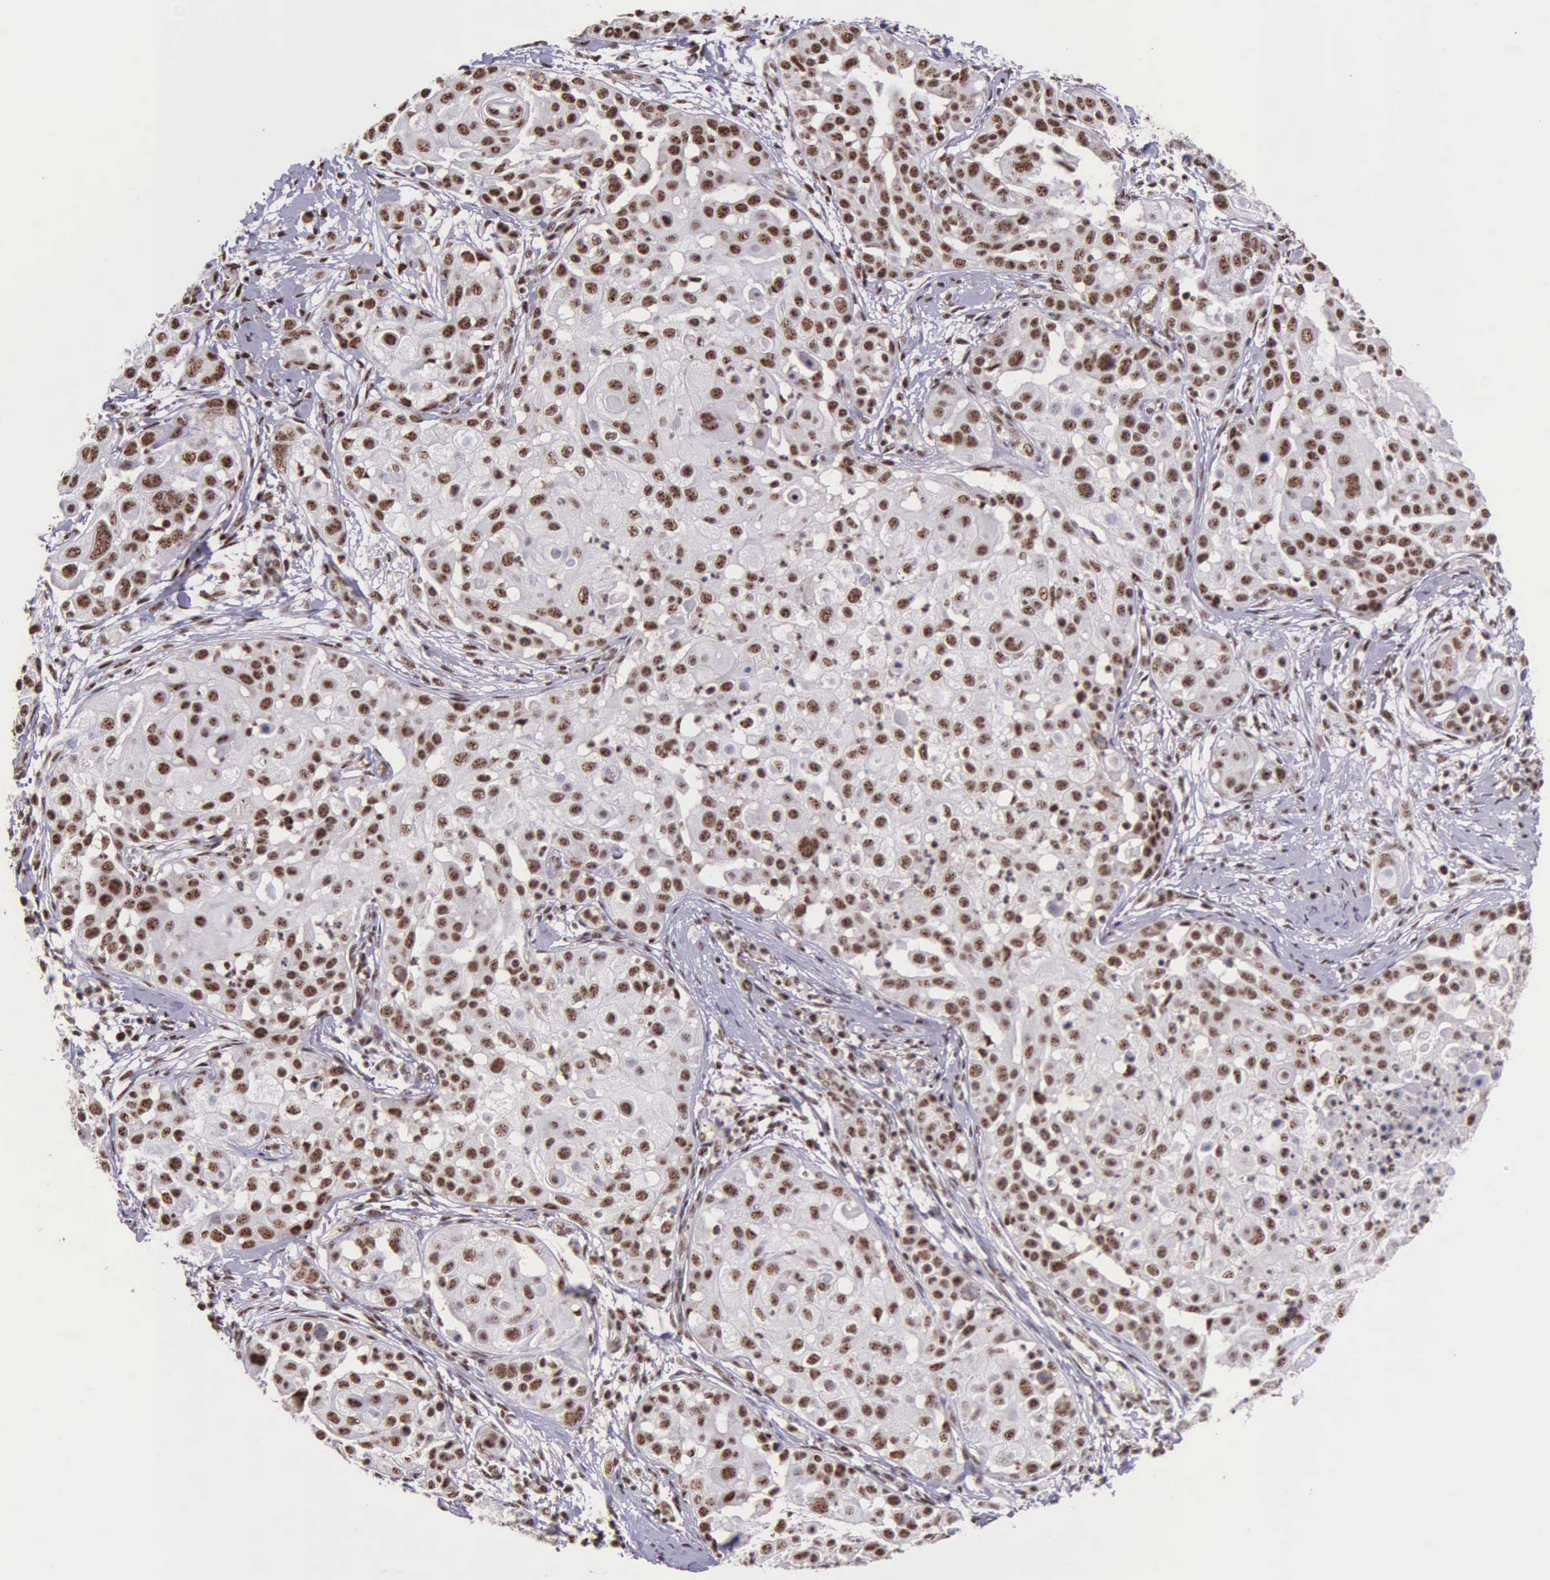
{"staining": {"intensity": "moderate", "quantity": ">75%", "location": "nuclear"}, "tissue": "skin cancer", "cell_type": "Tumor cells", "image_type": "cancer", "snomed": [{"axis": "morphology", "description": "Squamous cell carcinoma, NOS"}, {"axis": "topography", "description": "Skin"}], "caption": "Skin squamous cell carcinoma was stained to show a protein in brown. There is medium levels of moderate nuclear positivity in about >75% of tumor cells.", "gene": "FAM47A", "patient": {"sex": "female", "age": 57}}